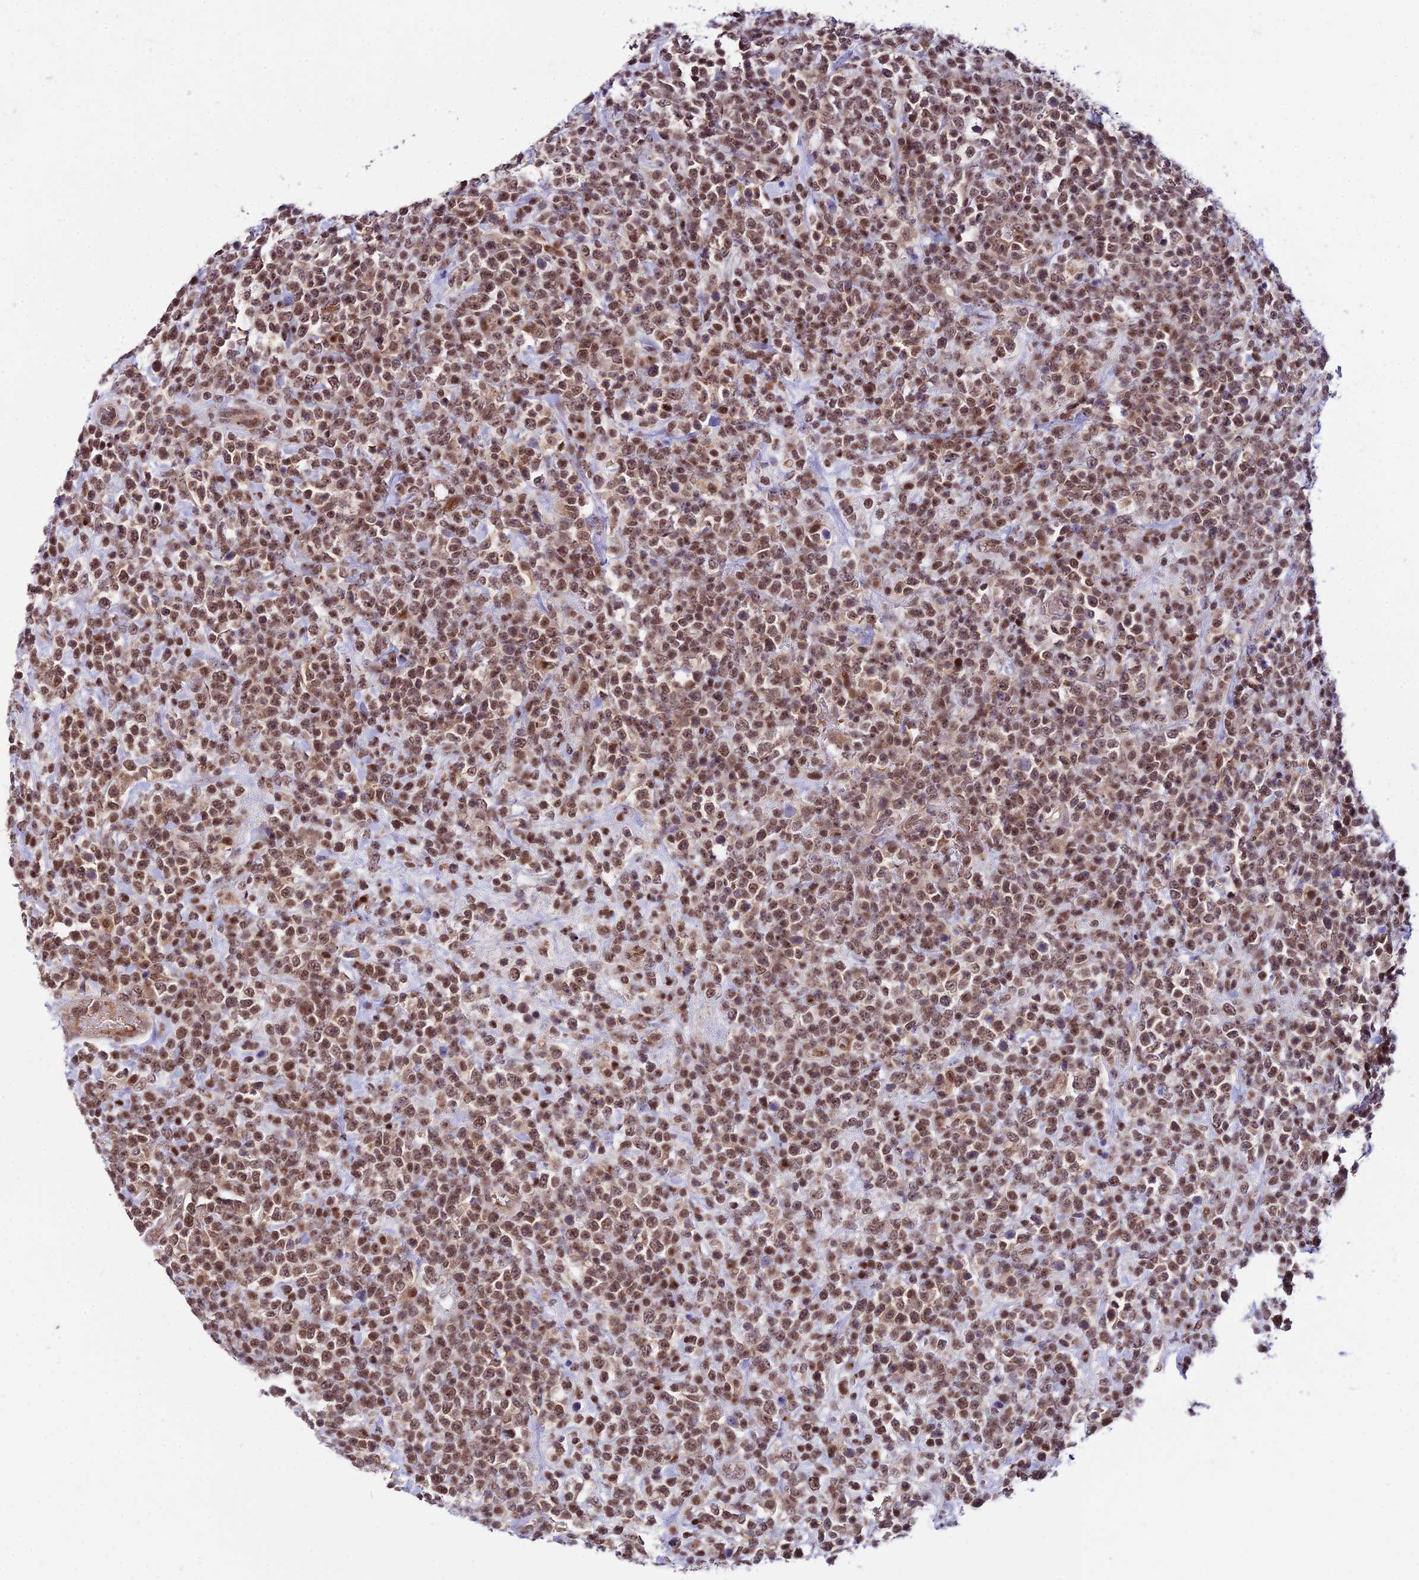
{"staining": {"intensity": "moderate", "quantity": ">75%", "location": "nuclear"}, "tissue": "lymphoma", "cell_type": "Tumor cells", "image_type": "cancer", "snomed": [{"axis": "morphology", "description": "Malignant lymphoma, non-Hodgkin's type, High grade"}, {"axis": "topography", "description": "Colon"}], "caption": "A micrograph of high-grade malignant lymphoma, non-Hodgkin's type stained for a protein exhibits moderate nuclear brown staining in tumor cells.", "gene": "CIB3", "patient": {"sex": "female", "age": 53}}